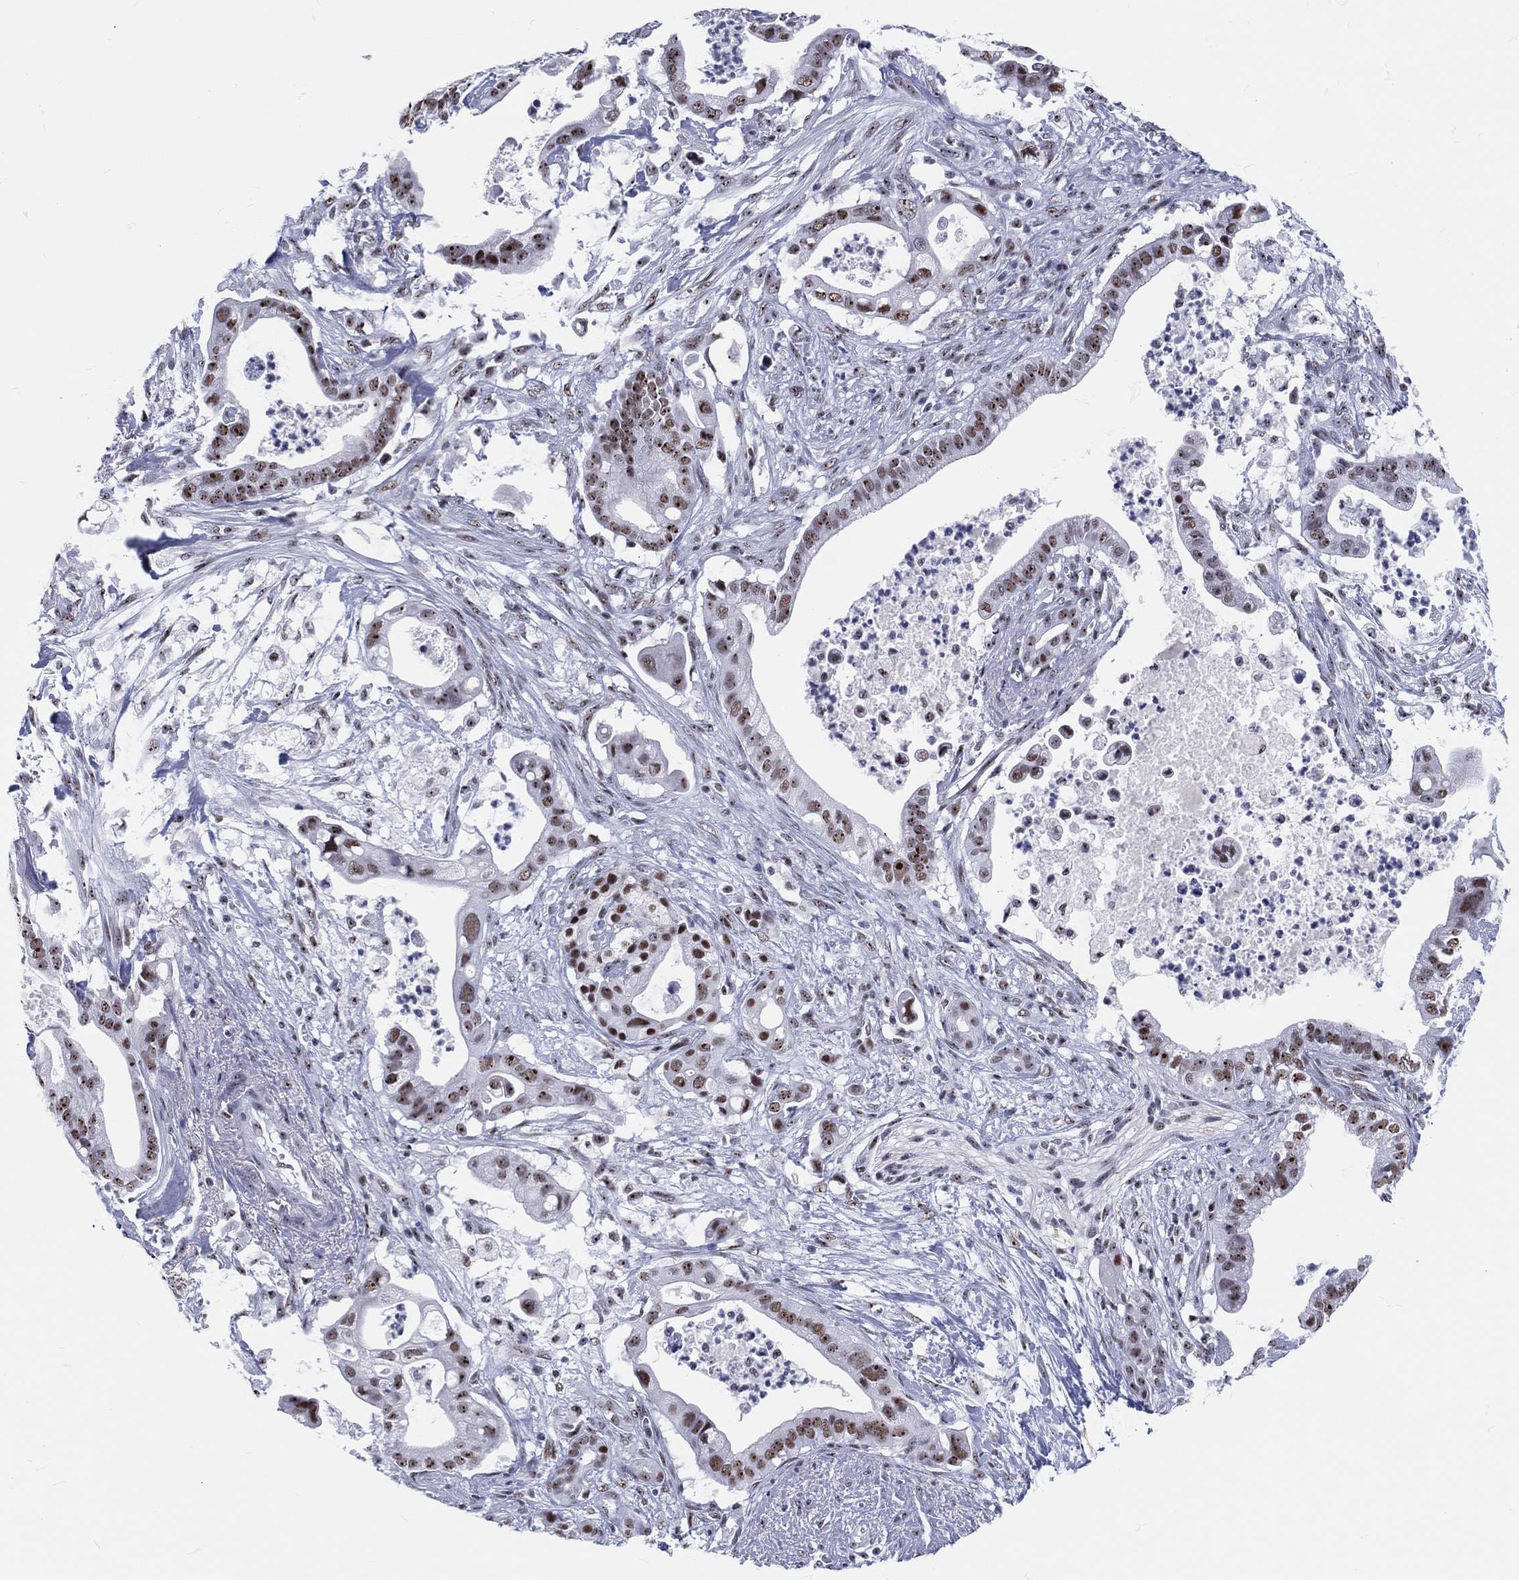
{"staining": {"intensity": "moderate", "quantity": "<25%", "location": "nuclear"}, "tissue": "pancreatic cancer", "cell_type": "Tumor cells", "image_type": "cancer", "snomed": [{"axis": "morphology", "description": "Adenocarcinoma, NOS"}, {"axis": "topography", "description": "Pancreas"}], "caption": "Tumor cells display low levels of moderate nuclear positivity in approximately <25% of cells in pancreatic cancer.", "gene": "MAPK8IP1", "patient": {"sex": "male", "age": 61}}